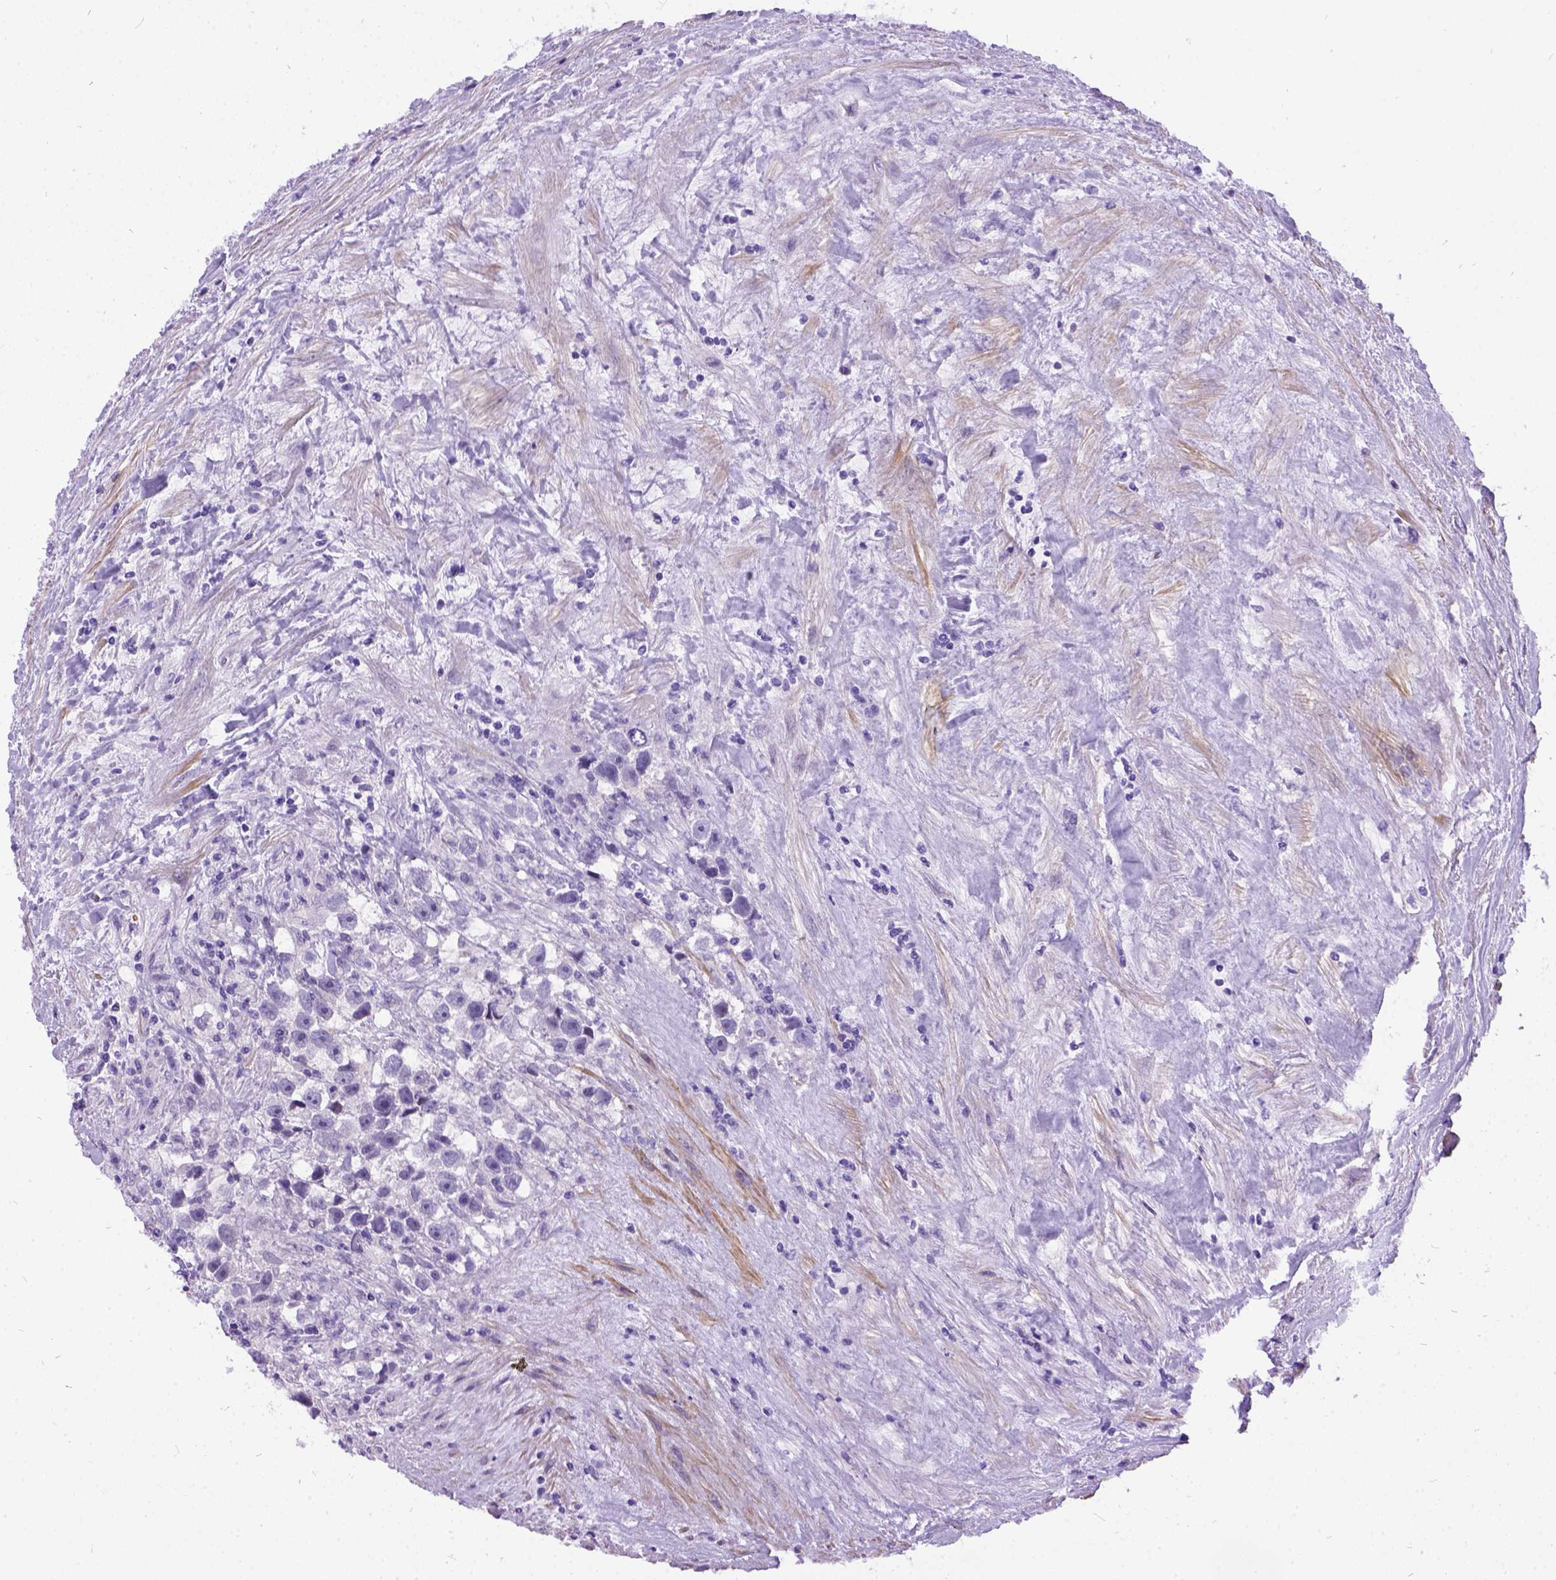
{"staining": {"intensity": "negative", "quantity": "none", "location": "none"}, "tissue": "testis cancer", "cell_type": "Tumor cells", "image_type": "cancer", "snomed": [{"axis": "morphology", "description": "Seminoma, NOS"}, {"axis": "topography", "description": "Testis"}], "caption": "There is no significant expression in tumor cells of testis seminoma.", "gene": "PRG2", "patient": {"sex": "male", "age": 43}}